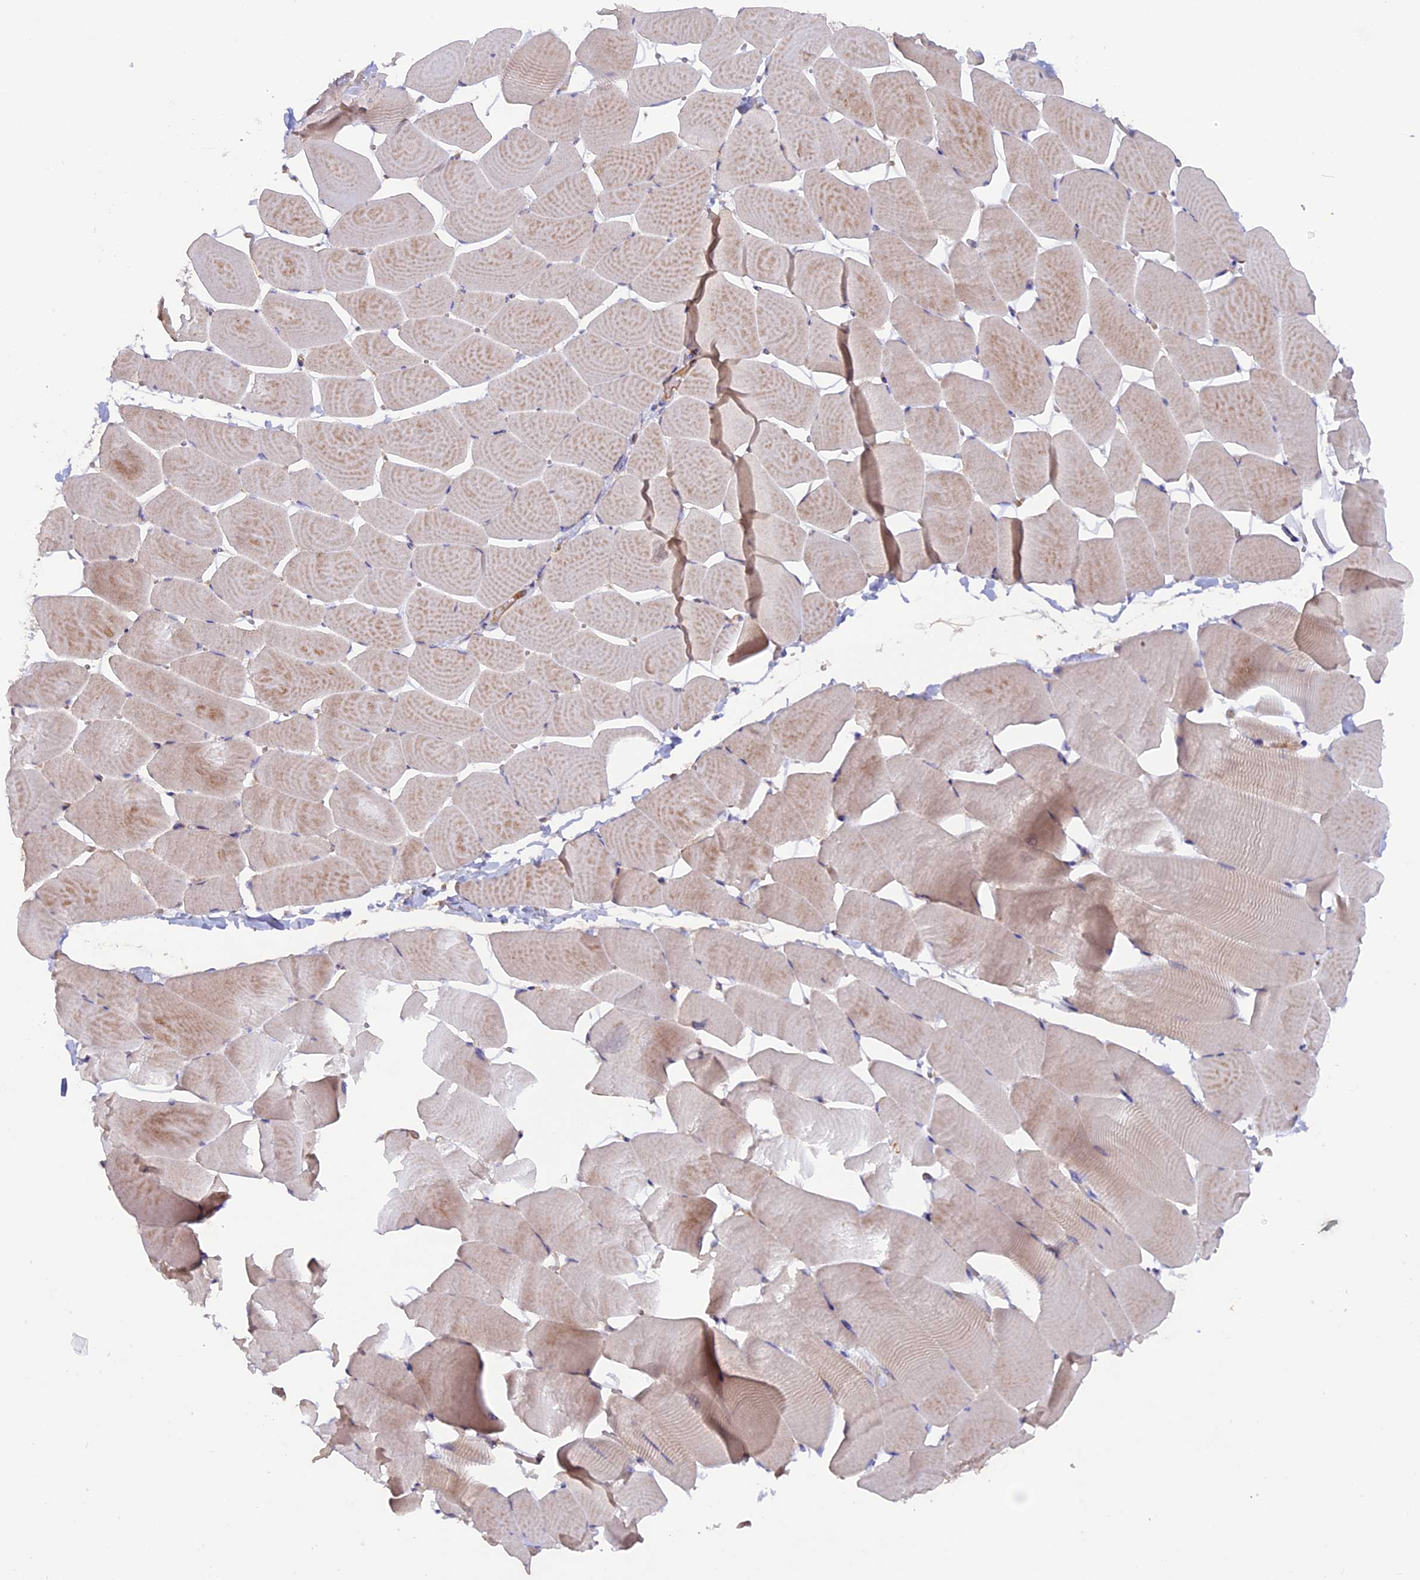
{"staining": {"intensity": "weak", "quantity": "25%-75%", "location": "cytoplasmic/membranous"}, "tissue": "skeletal muscle", "cell_type": "Myocytes", "image_type": "normal", "snomed": [{"axis": "morphology", "description": "Normal tissue, NOS"}, {"axis": "topography", "description": "Skeletal muscle"}], "caption": "Protein staining by immunohistochemistry exhibits weak cytoplasmic/membranous positivity in about 25%-75% of myocytes in benign skeletal muscle. Nuclei are stained in blue.", "gene": "DUS3L", "patient": {"sex": "male", "age": 25}}